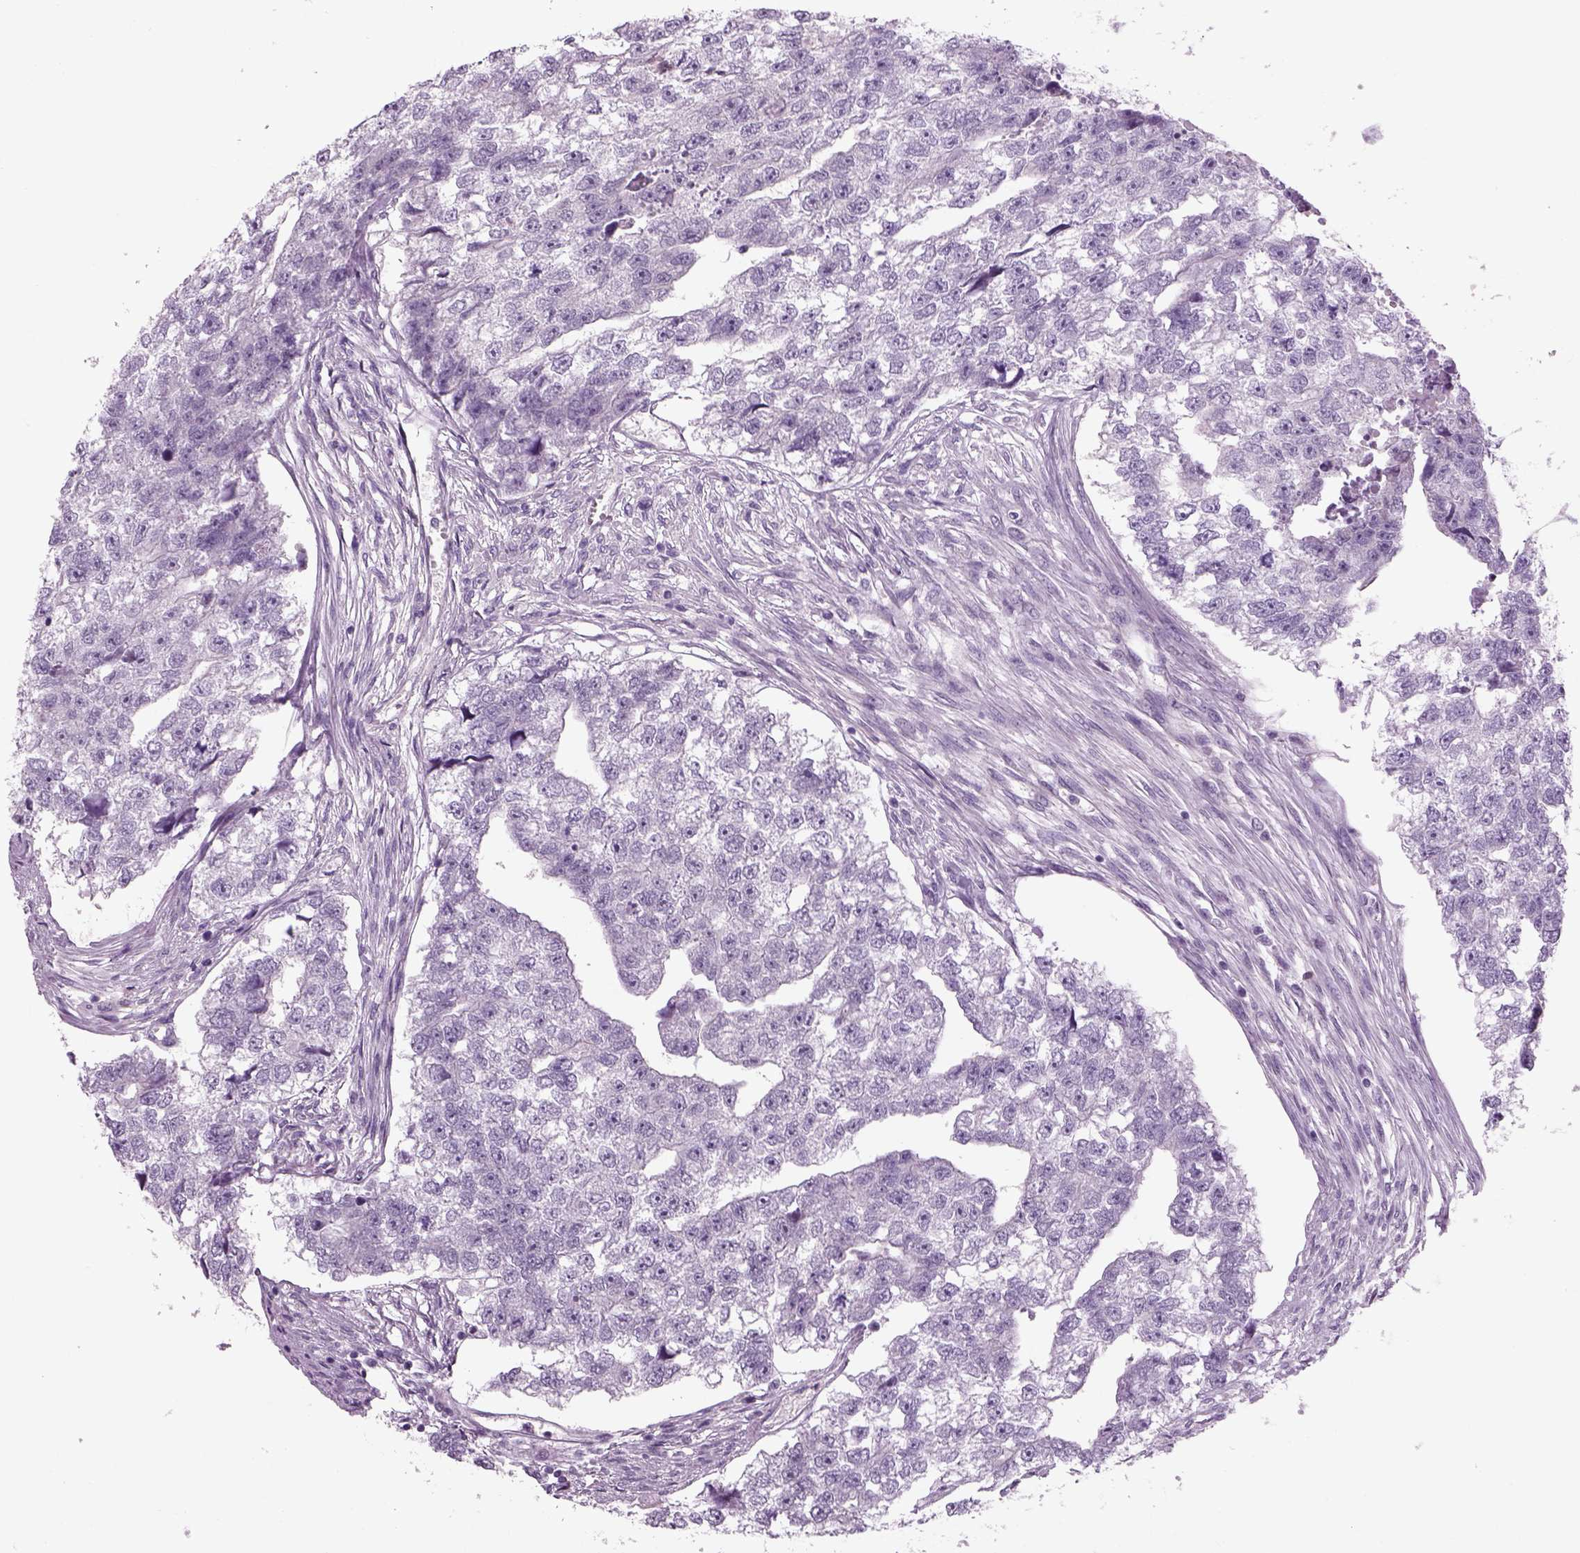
{"staining": {"intensity": "negative", "quantity": "none", "location": "none"}, "tissue": "testis cancer", "cell_type": "Tumor cells", "image_type": "cancer", "snomed": [{"axis": "morphology", "description": "Carcinoma, Embryonal, NOS"}, {"axis": "morphology", "description": "Teratoma, malignant, NOS"}, {"axis": "topography", "description": "Testis"}], "caption": "High power microscopy photomicrograph of an IHC photomicrograph of testis cancer (malignant teratoma), revealing no significant positivity in tumor cells.", "gene": "MDH1B", "patient": {"sex": "male", "age": 44}}